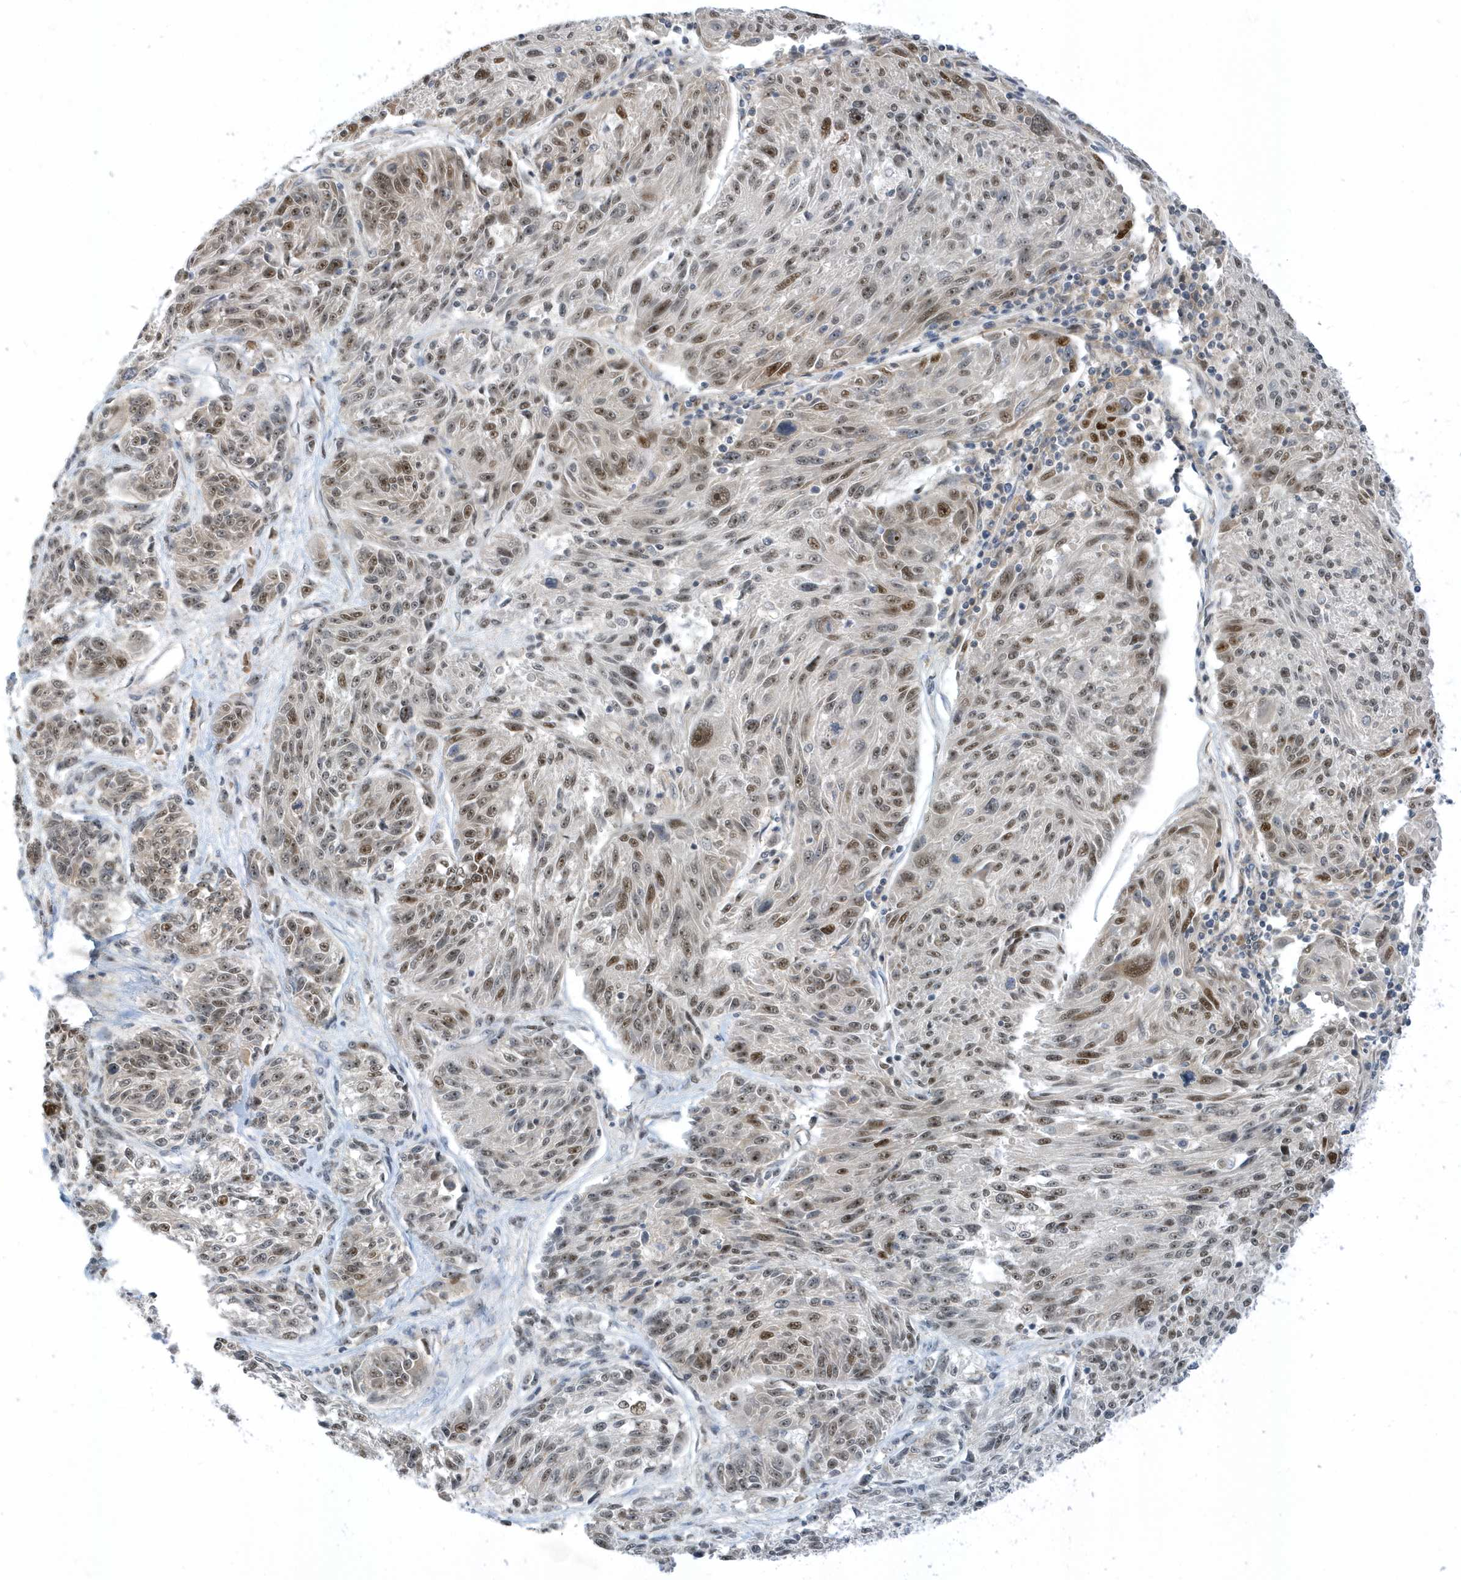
{"staining": {"intensity": "moderate", "quantity": "25%-75%", "location": "nuclear"}, "tissue": "melanoma", "cell_type": "Tumor cells", "image_type": "cancer", "snomed": [{"axis": "morphology", "description": "Malignant melanoma, NOS"}, {"axis": "topography", "description": "Skin"}], "caption": "IHC histopathology image of neoplastic tissue: human melanoma stained using immunohistochemistry (IHC) reveals medium levels of moderate protein expression localized specifically in the nuclear of tumor cells, appearing as a nuclear brown color.", "gene": "ZNF740", "patient": {"sex": "male", "age": 53}}